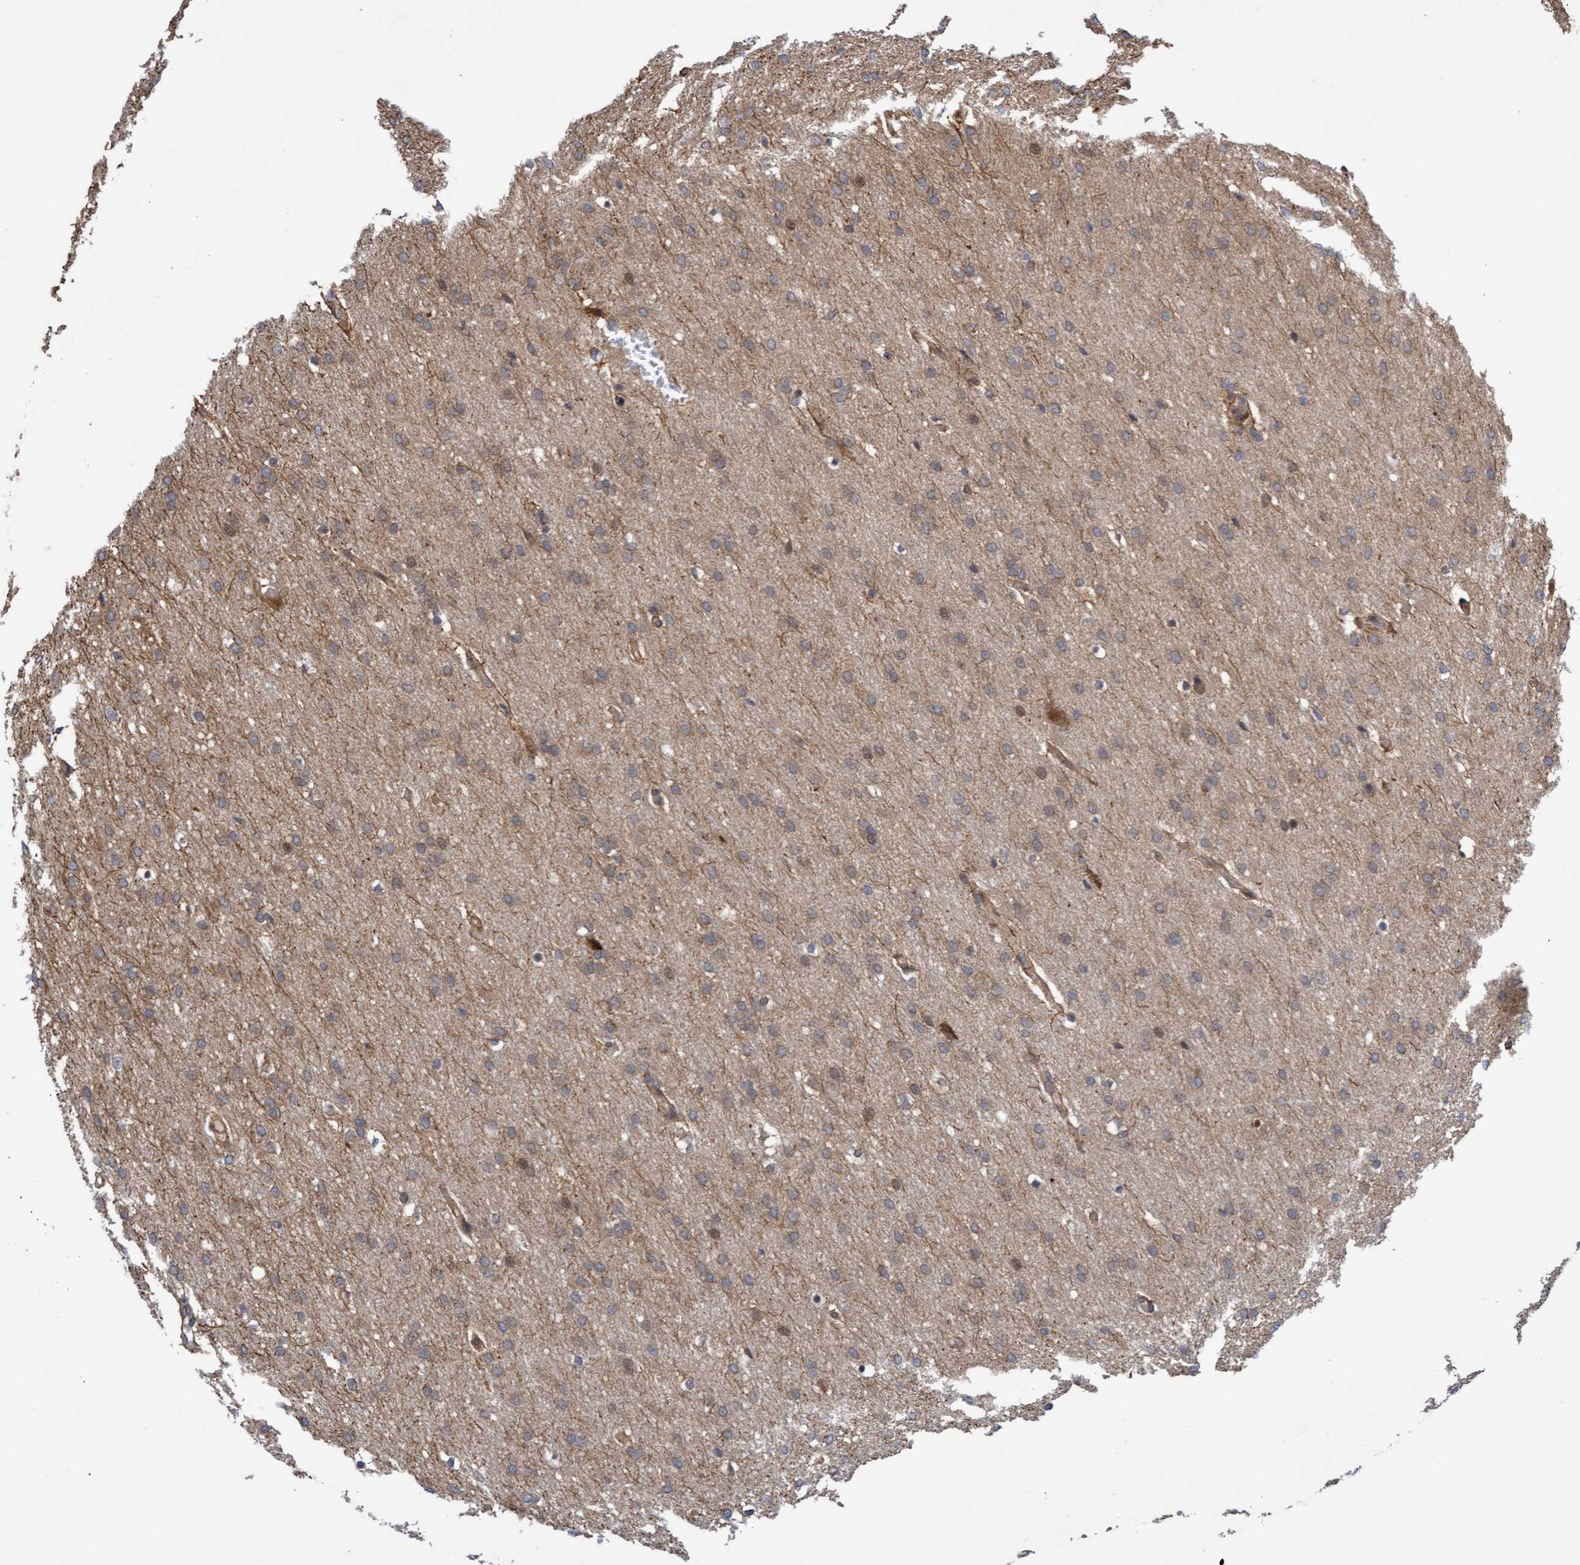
{"staining": {"intensity": "weak", "quantity": ">75%", "location": "cytoplasmic/membranous"}, "tissue": "glioma", "cell_type": "Tumor cells", "image_type": "cancer", "snomed": [{"axis": "morphology", "description": "Glioma, malignant, Low grade"}, {"axis": "topography", "description": "Brain"}], "caption": "Human glioma stained with a protein marker reveals weak staining in tumor cells.", "gene": "ITFG1", "patient": {"sex": "female", "age": 37}}